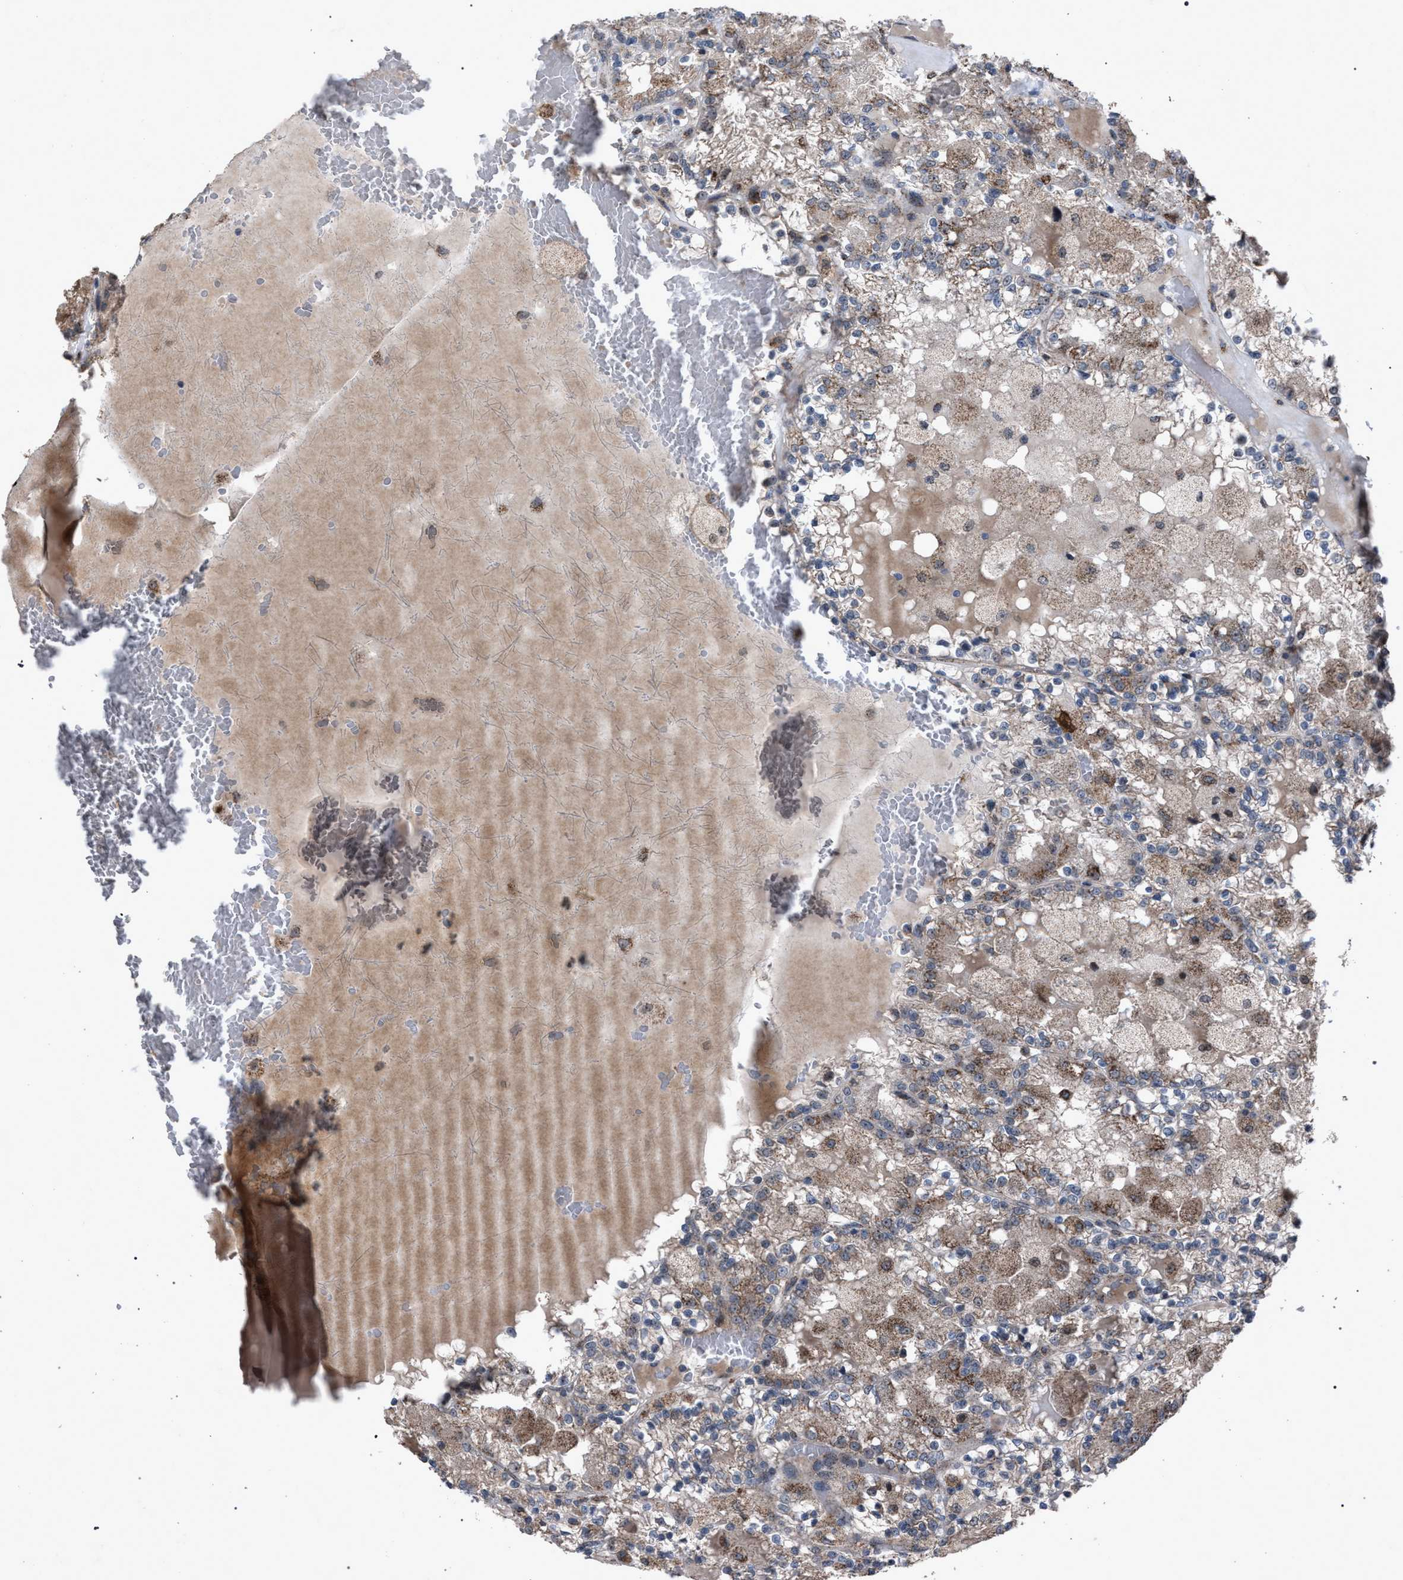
{"staining": {"intensity": "weak", "quantity": "25%-75%", "location": "cytoplasmic/membranous"}, "tissue": "renal cancer", "cell_type": "Tumor cells", "image_type": "cancer", "snomed": [{"axis": "morphology", "description": "Adenocarcinoma, NOS"}, {"axis": "topography", "description": "Kidney"}], "caption": "Renal adenocarcinoma stained for a protein (brown) exhibits weak cytoplasmic/membranous positive positivity in about 25%-75% of tumor cells.", "gene": "HSD17B4", "patient": {"sex": "female", "age": 56}}